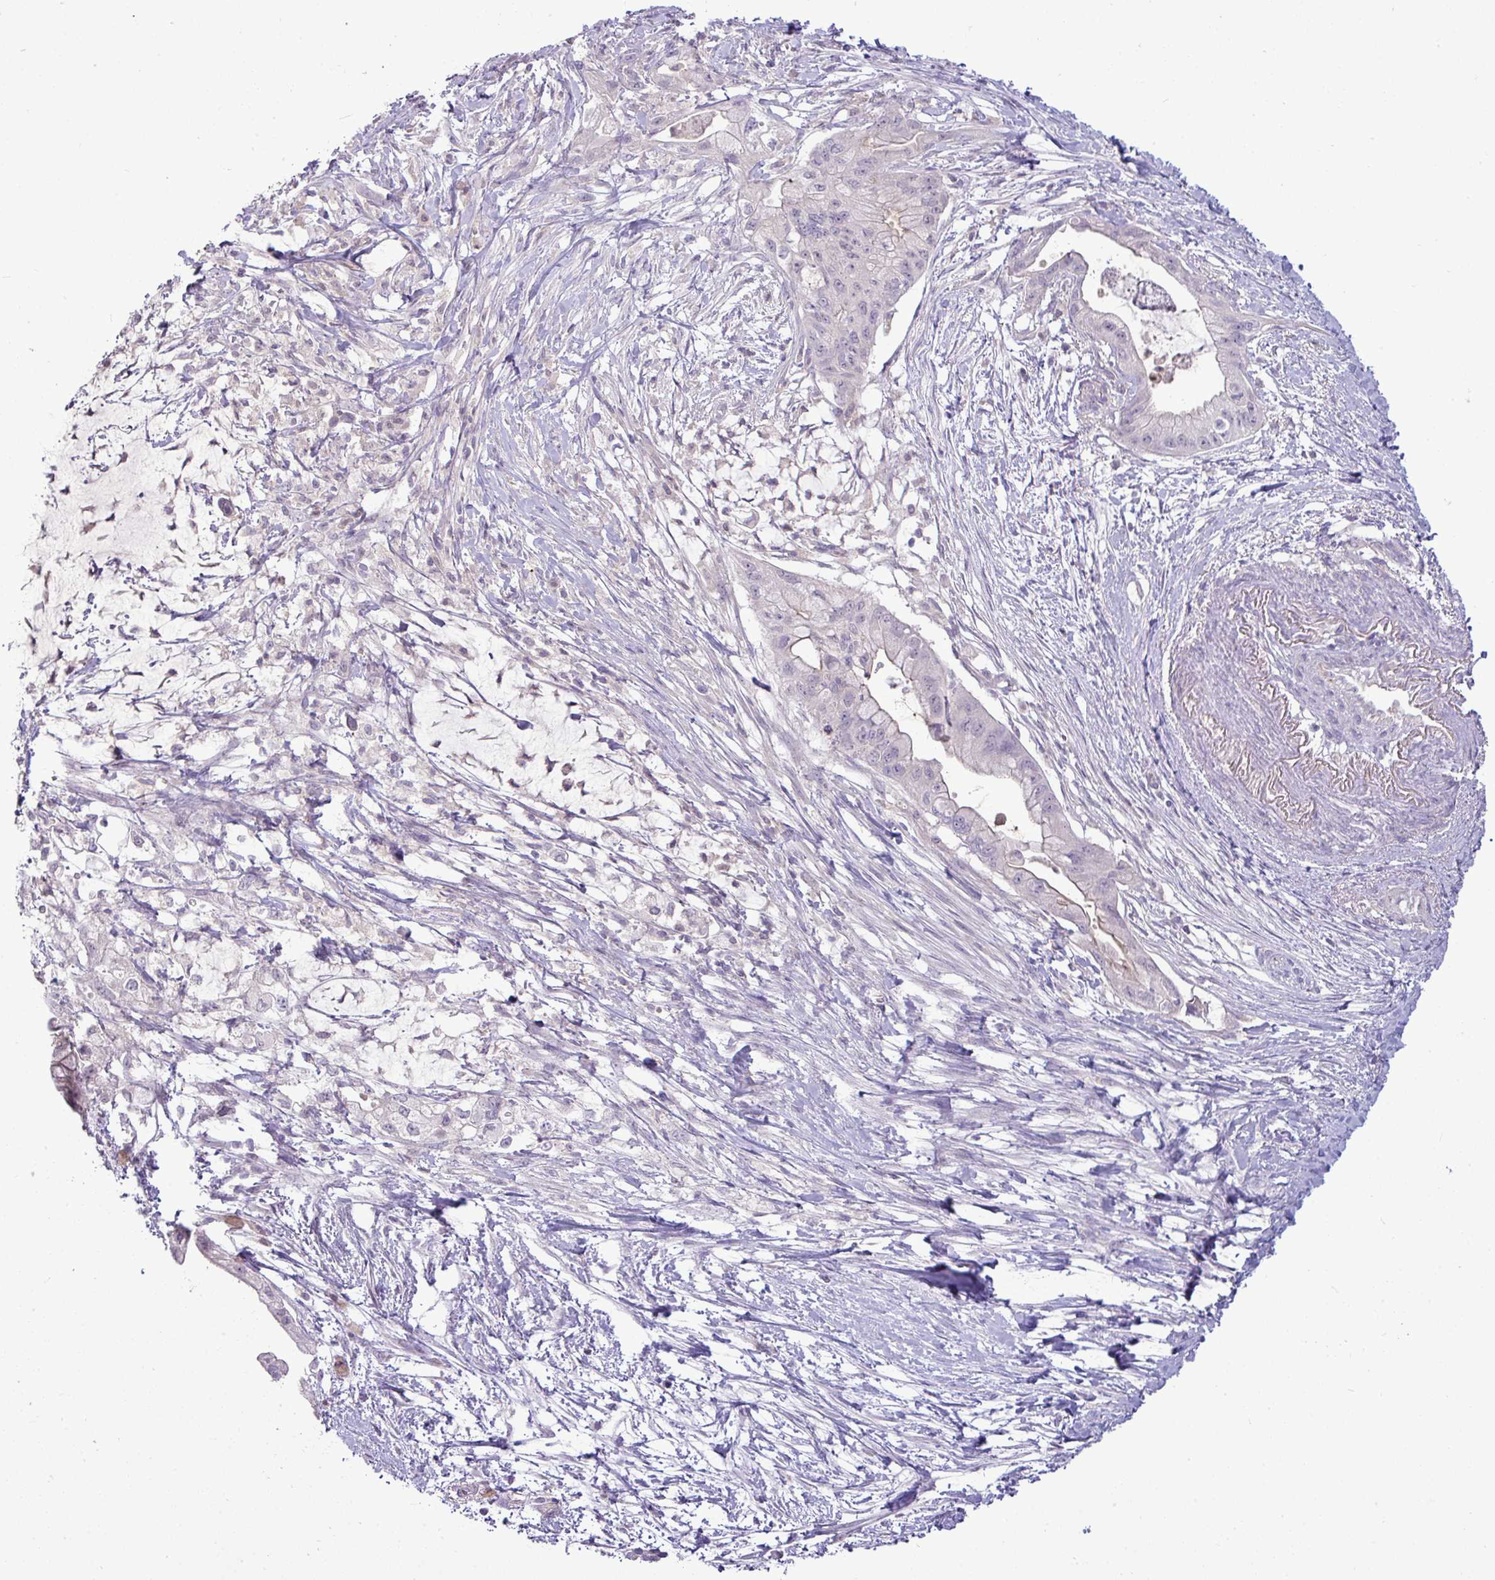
{"staining": {"intensity": "negative", "quantity": "none", "location": "none"}, "tissue": "pancreatic cancer", "cell_type": "Tumor cells", "image_type": "cancer", "snomed": [{"axis": "morphology", "description": "Adenocarcinoma, NOS"}, {"axis": "topography", "description": "Pancreas"}], "caption": "An image of human pancreatic cancer (adenocarcinoma) is negative for staining in tumor cells.", "gene": "APOM", "patient": {"sex": "male", "age": 48}}